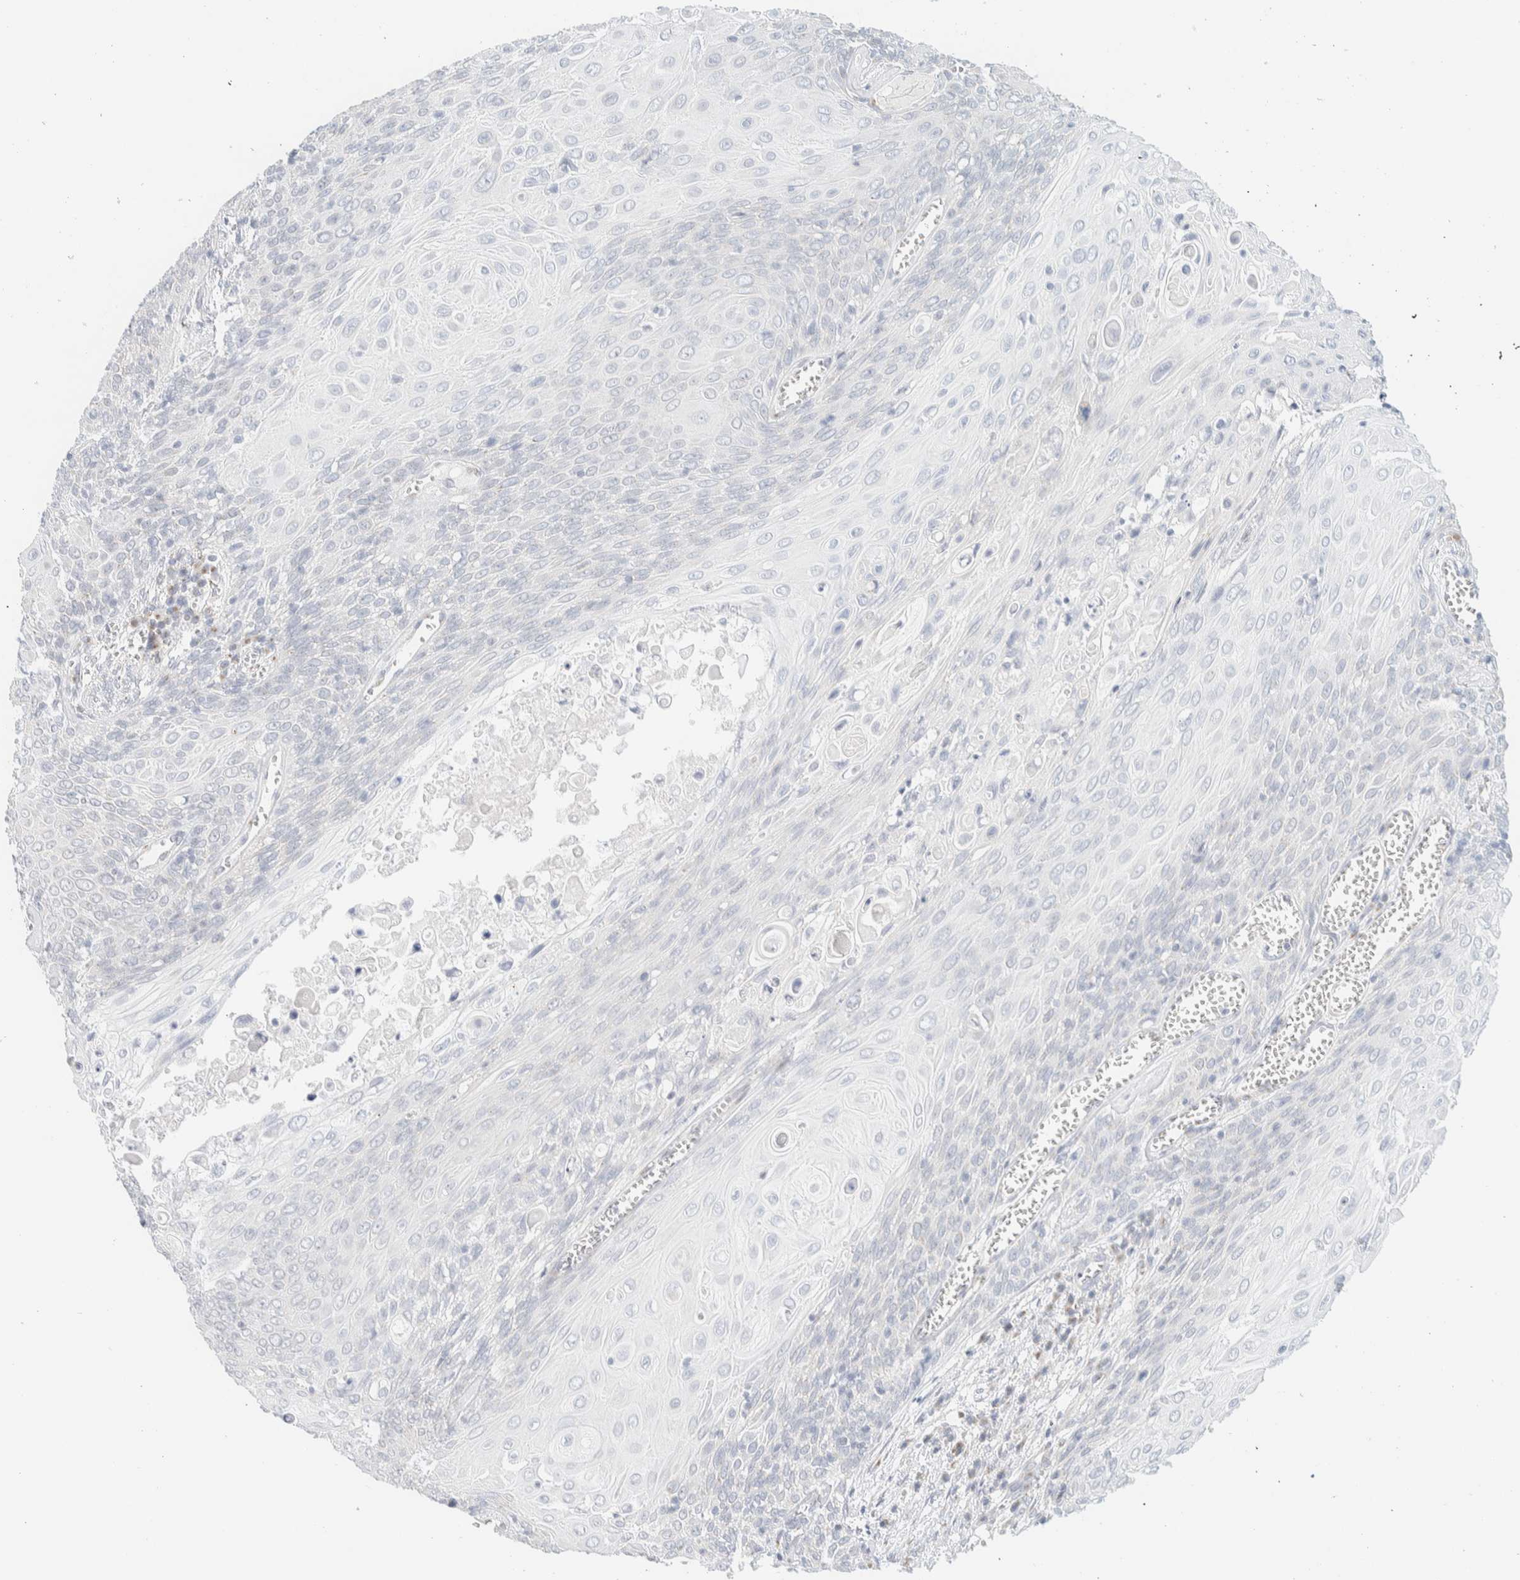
{"staining": {"intensity": "negative", "quantity": "none", "location": "none"}, "tissue": "cervical cancer", "cell_type": "Tumor cells", "image_type": "cancer", "snomed": [{"axis": "morphology", "description": "Squamous cell carcinoma, NOS"}, {"axis": "topography", "description": "Cervix"}], "caption": "Immunohistochemical staining of human cervical cancer (squamous cell carcinoma) displays no significant staining in tumor cells.", "gene": "SPNS3", "patient": {"sex": "female", "age": 39}}